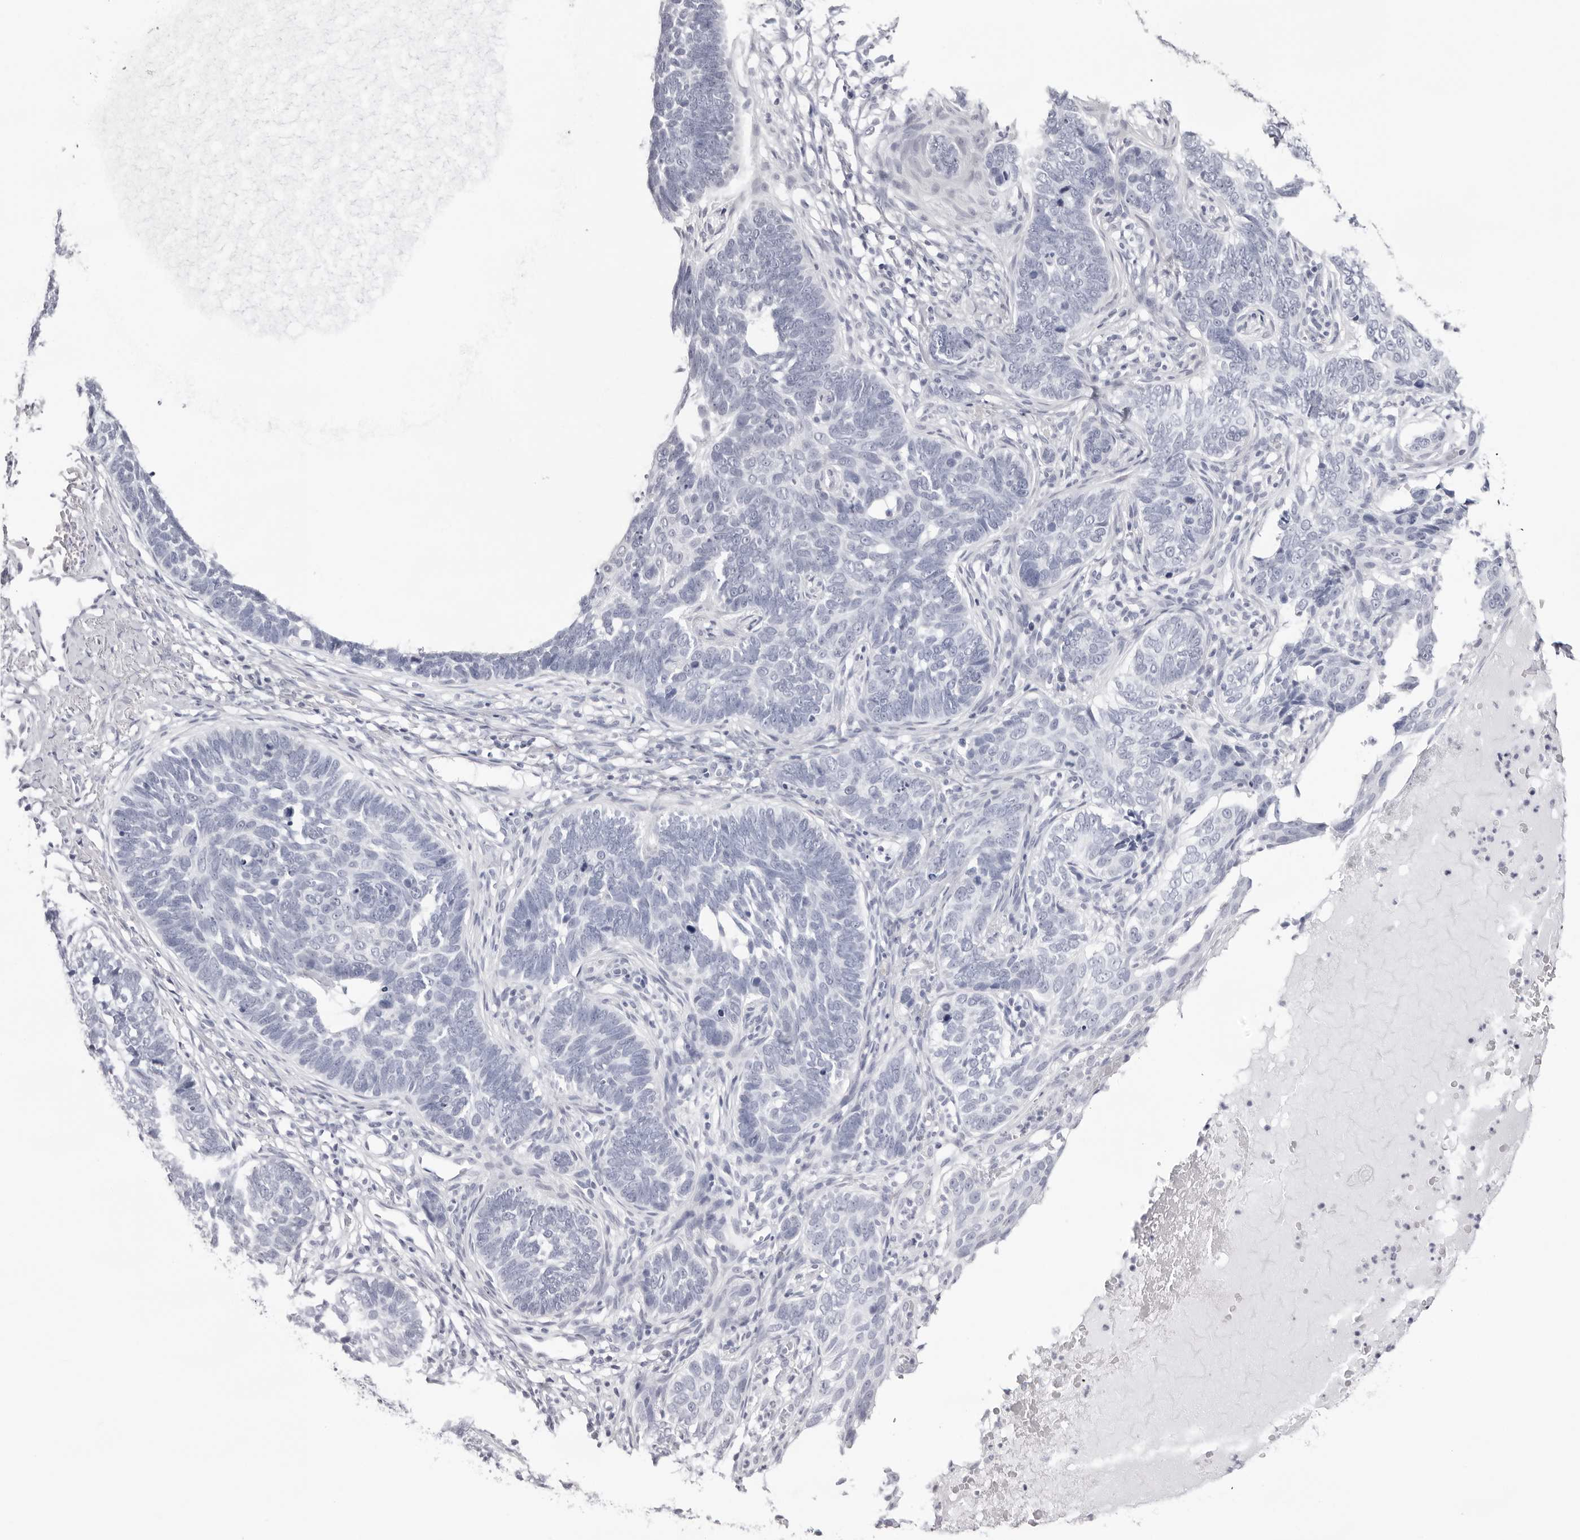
{"staining": {"intensity": "negative", "quantity": "none", "location": "none"}, "tissue": "skin cancer", "cell_type": "Tumor cells", "image_type": "cancer", "snomed": [{"axis": "morphology", "description": "Normal tissue, NOS"}, {"axis": "morphology", "description": "Basal cell carcinoma"}, {"axis": "topography", "description": "Skin"}], "caption": "Human skin basal cell carcinoma stained for a protein using IHC demonstrates no positivity in tumor cells.", "gene": "INSL3", "patient": {"sex": "male", "age": 77}}